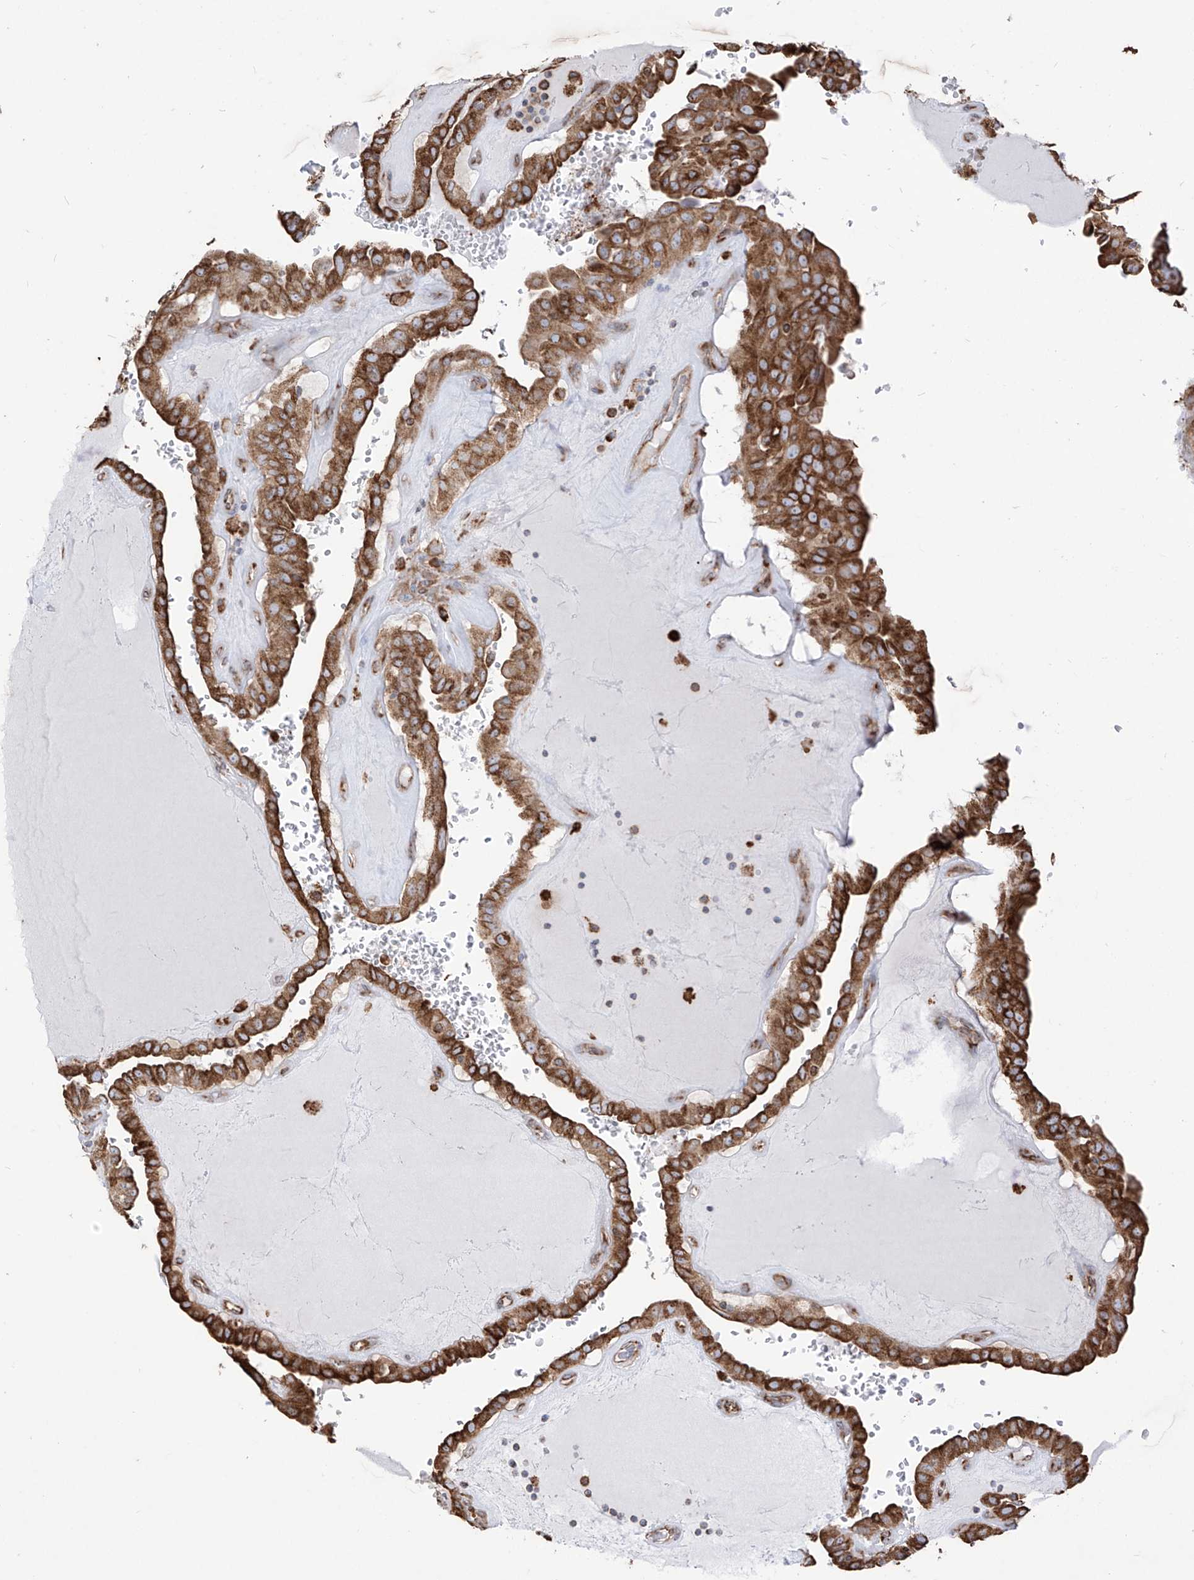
{"staining": {"intensity": "moderate", "quantity": ">75%", "location": "cytoplasmic/membranous"}, "tissue": "thyroid cancer", "cell_type": "Tumor cells", "image_type": "cancer", "snomed": [{"axis": "morphology", "description": "Papillary adenocarcinoma, NOS"}, {"axis": "topography", "description": "Thyroid gland"}], "caption": "Protein analysis of papillary adenocarcinoma (thyroid) tissue exhibits moderate cytoplasmic/membranous positivity in about >75% of tumor cells. (Brightfield microscopy of DAB IHC at high magnification).", "gene": "PDIA6", "patient": {"sex": "male", "age": 77}}